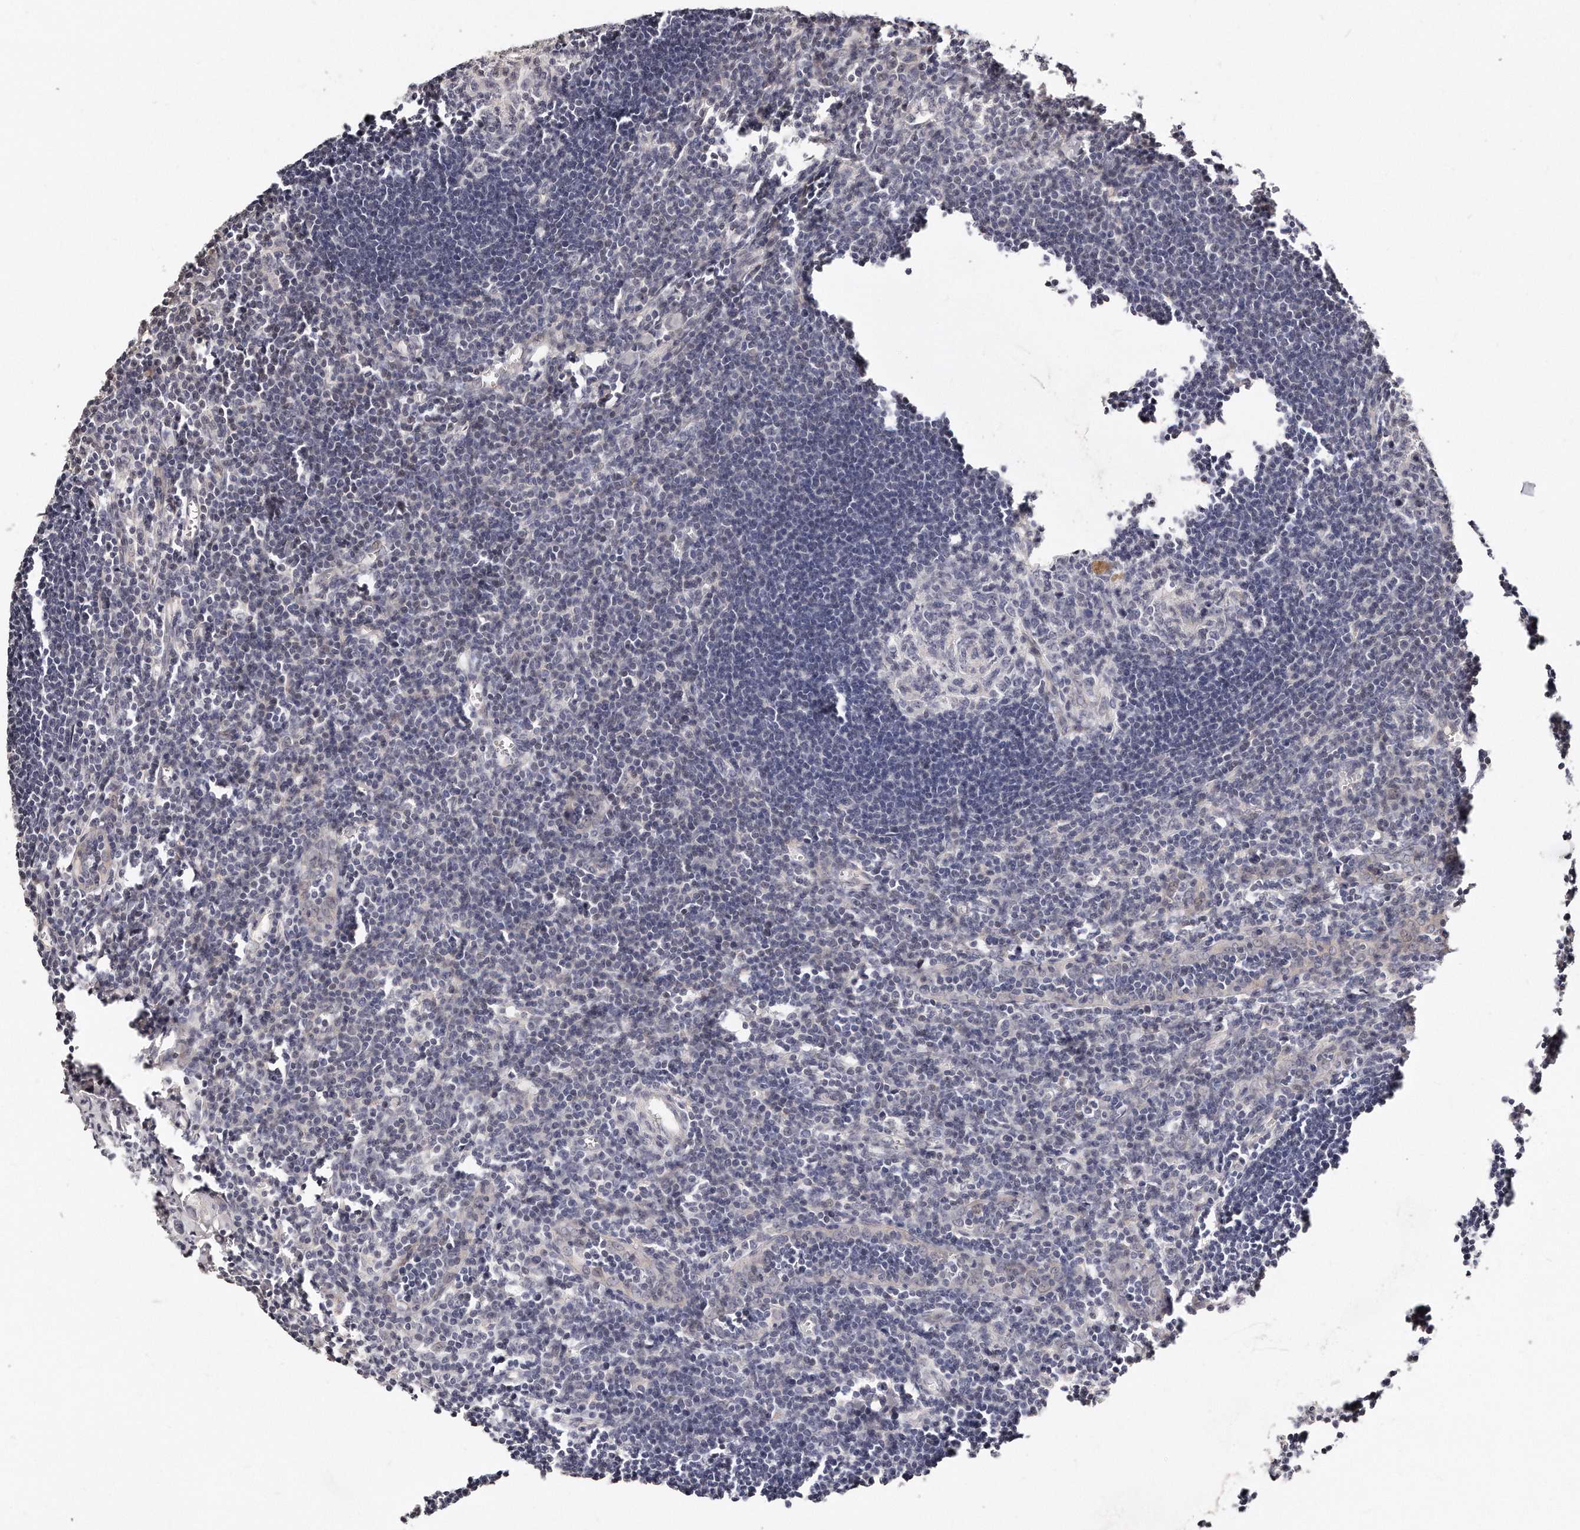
{"staining": {"intensity": "negative", "quantity": "none", "location": "none"}, "tissue": "lymph node", "cell_type": "Germinal center cells", "image_type": "normal", "snomed": [{"axis": "morphology", "description": "Normal tissue, NOS"}, {"axis": "morphology", "description": "Malignant melanoma, Metastatic site"}, {"axis": "topography", "description": "Lymph node"}], "caption": "A photomicrograph of lymph node stained for a protein exhibits no brown staining in germinal center cells. The staining is performed using DAB brown chromogen with nuclei counter-stained in using hematoxylin.", "gene": "CASZ1", "patient": {"sex": "male", "age": 41}}